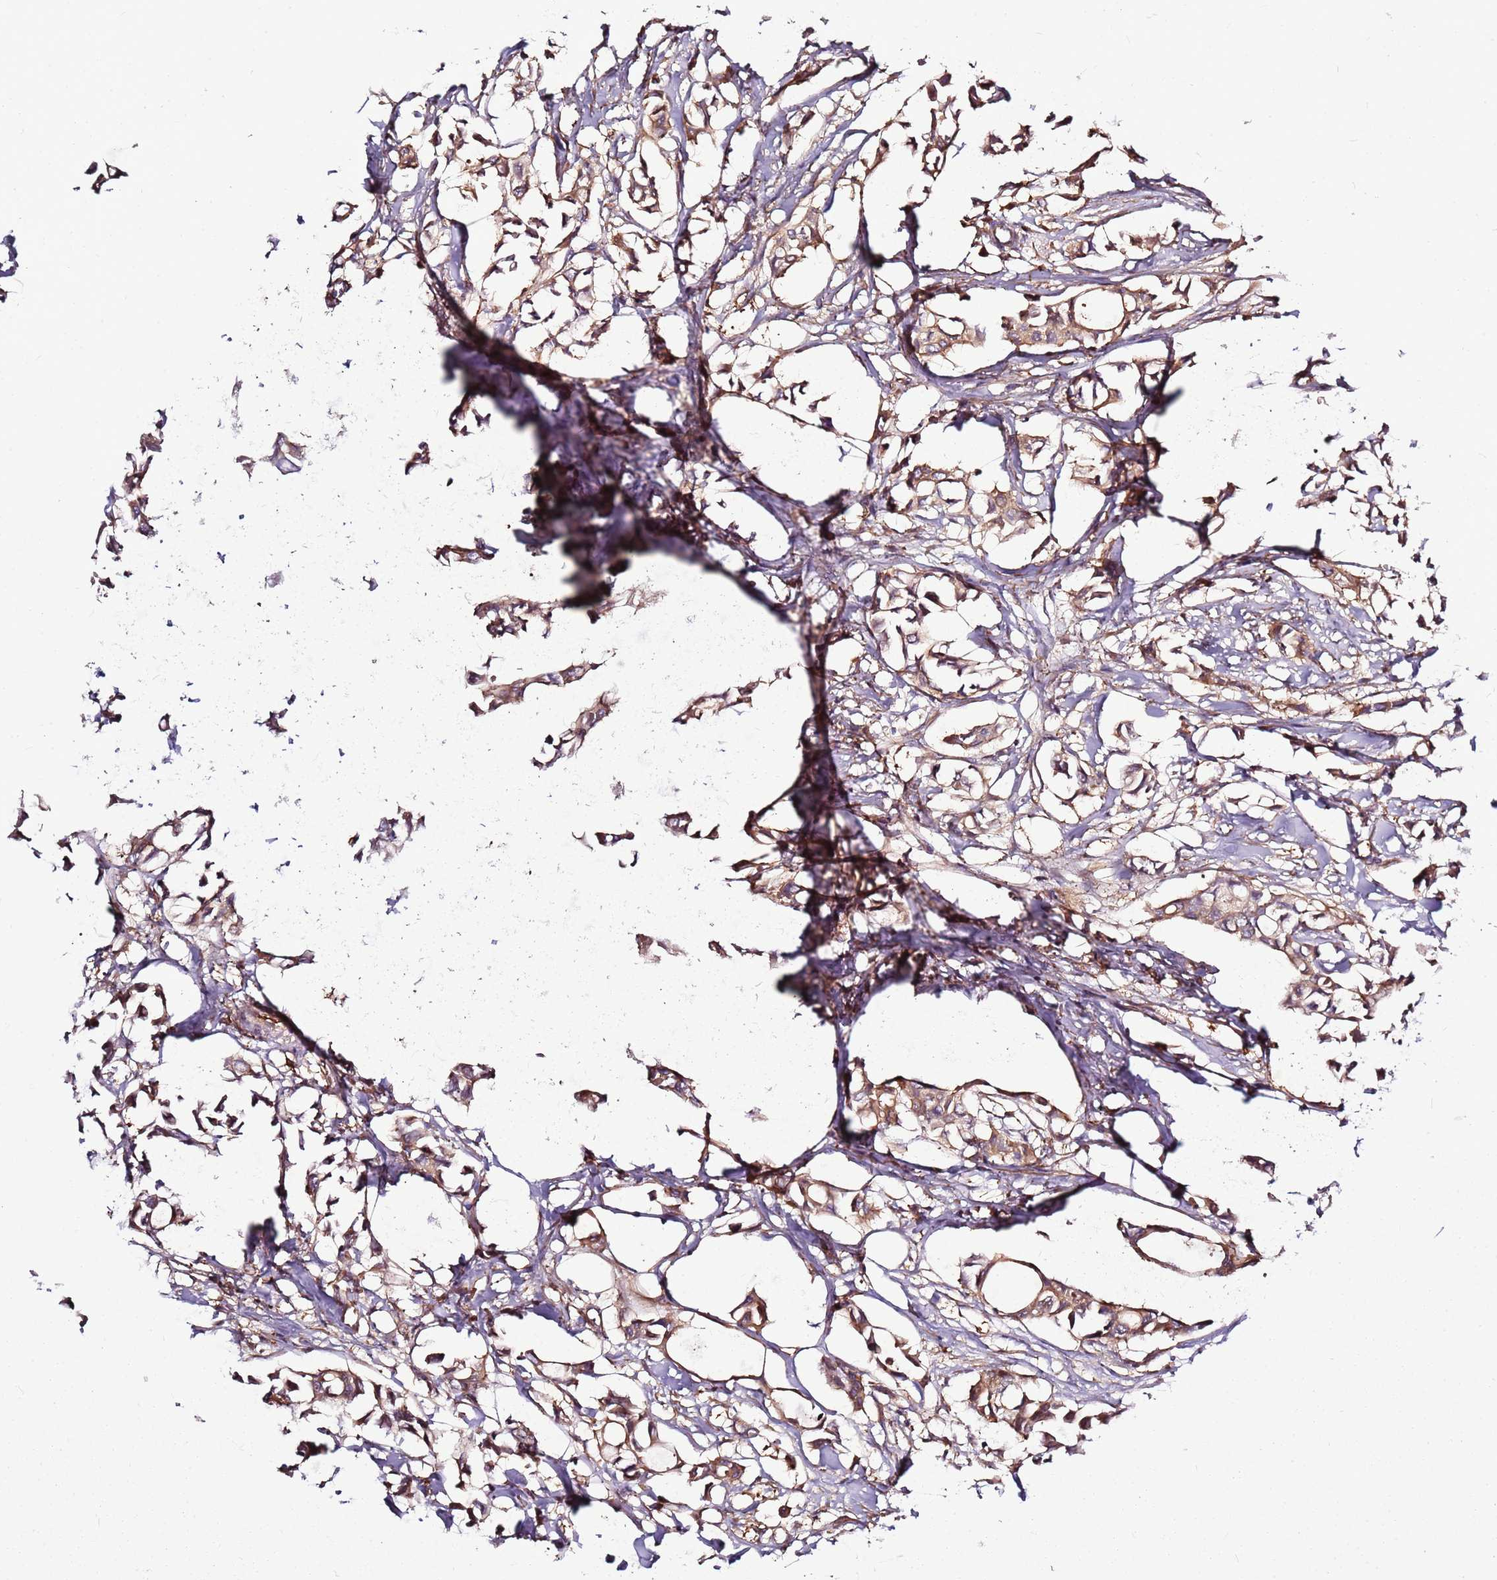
{"staining": {"intensity": "moderate", "quantity": ">75%", "location": "cytoplasmic/membranous"}, "tissue": "breast cancer", "cell_type": "Tumor cells", "image_type": "cancer", "snomed": [{"axis": "morphology", "description": "Duct carcinoma"}, {"axis": "topography", "description": "Breast"}], "caption": "Moderate cytoplasmic/membranous staining is identified in about >75% of tumor cells in breast cancer. (DAB (3,3'-diaminobenzidine) IHC, brown staining for protein, blue staining for nuclei).", "gene": "ATXN2L", "patient": {"sex": "female", "age": 41}}